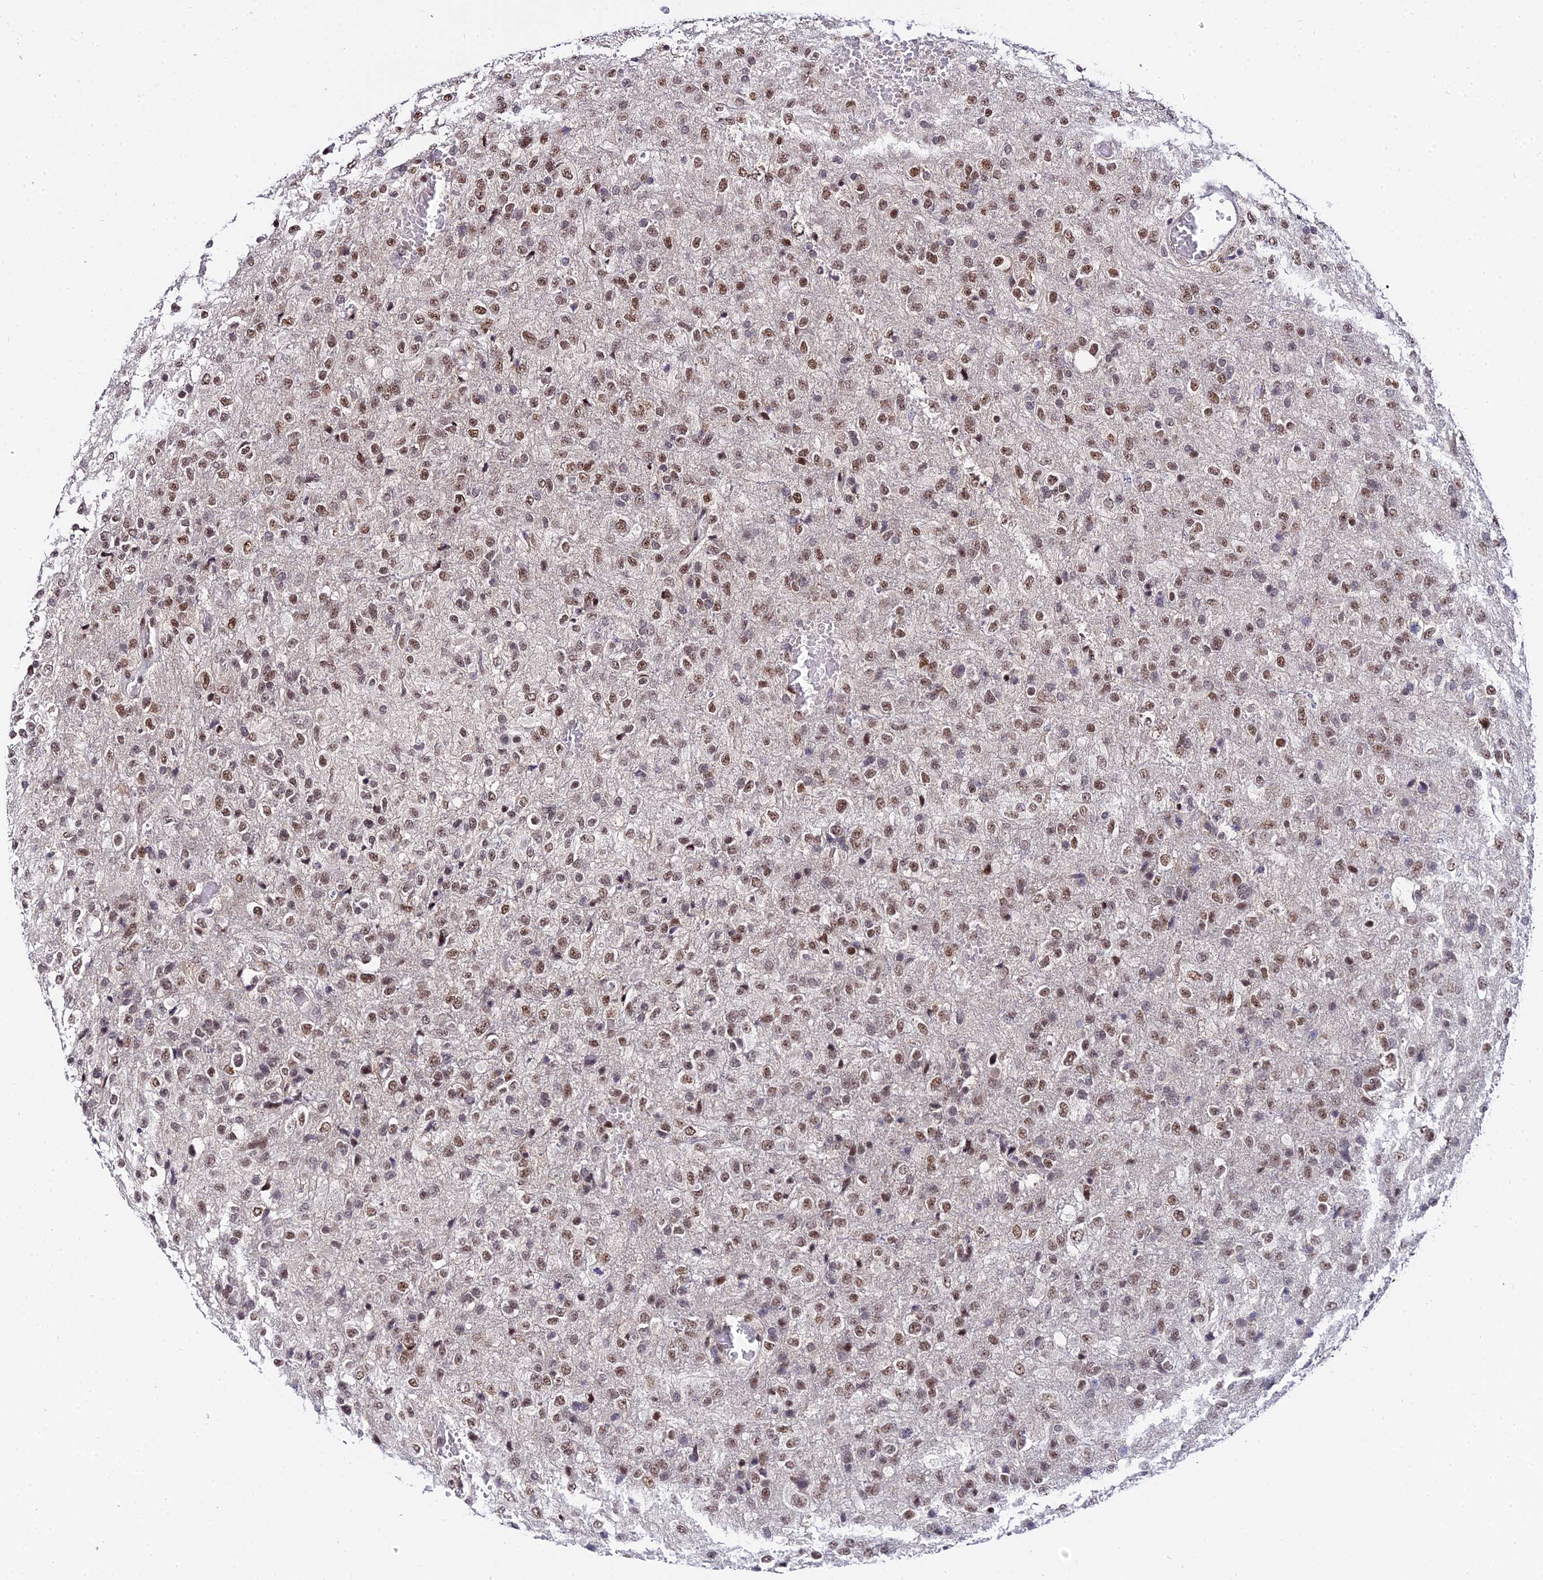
{"staining": {"intensity": "moderate", "quantity": ">75%", "location": "nuclear"}, "tissue": "glioma", "cell_type": "Tumor cells", "image_type": "cancer", "snomed": [{"axis": "morphology", "description": "Glioma, malignant, High grade"}, {"axis": "topography", "description": "Brain"}], "caption": "High-magnification brightfield microscopy of glioma stained with DAB (brown) and counterstained with hematoxylin (blue). tumor cells exhibit moderate nuclear staining is appreciated in about>75% of cells. (brown staining indicates protein expression, while blue staining denotes nuclei).", "gene": "EXOSC3", "patient": {"sex": "female", "age": 74}}